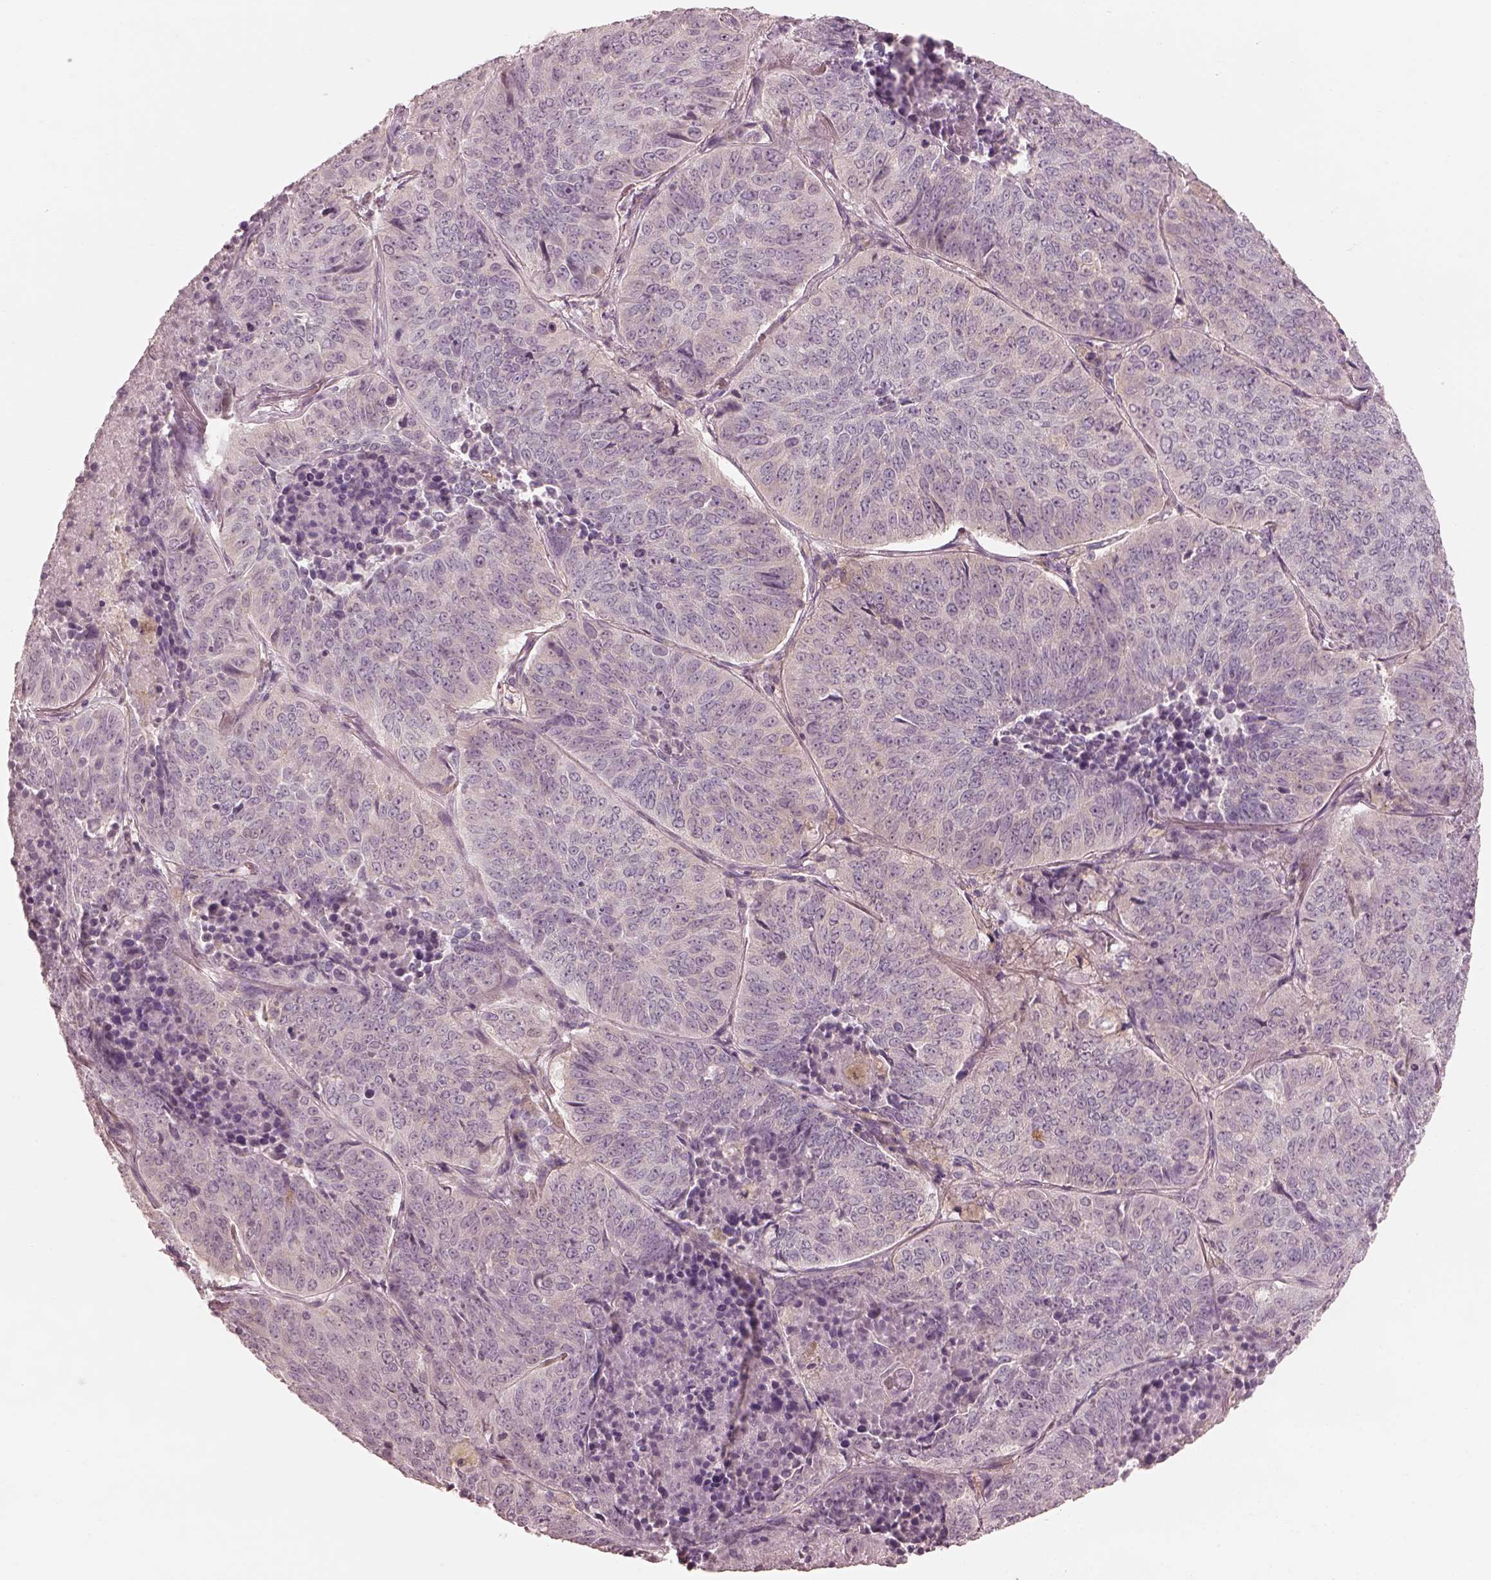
{"staining": {"intensity": "negative", "quantity": "none", "location": "none"}, "tissue": "lung cancer", "cell_type": "Tumor cells", "image_type": "cancer", "snomed": [{"axis": "morphology", "description": "Normal tissue, NOS"}, {"axis": "morphology", "description": "Squamous cell carcinoma, NOS"}, {"axis": "topography", "description": "Bronchus"}, {"axis": "topography", "description": "Lung"}], "caption": "IHC image of human lung cancer stained for a protein (brown), which exhibits no staining in tumor cells. Nuclei are stained in blue.", "gene": "PRKACG", "patient": {"sex": "male", "age": 64}}